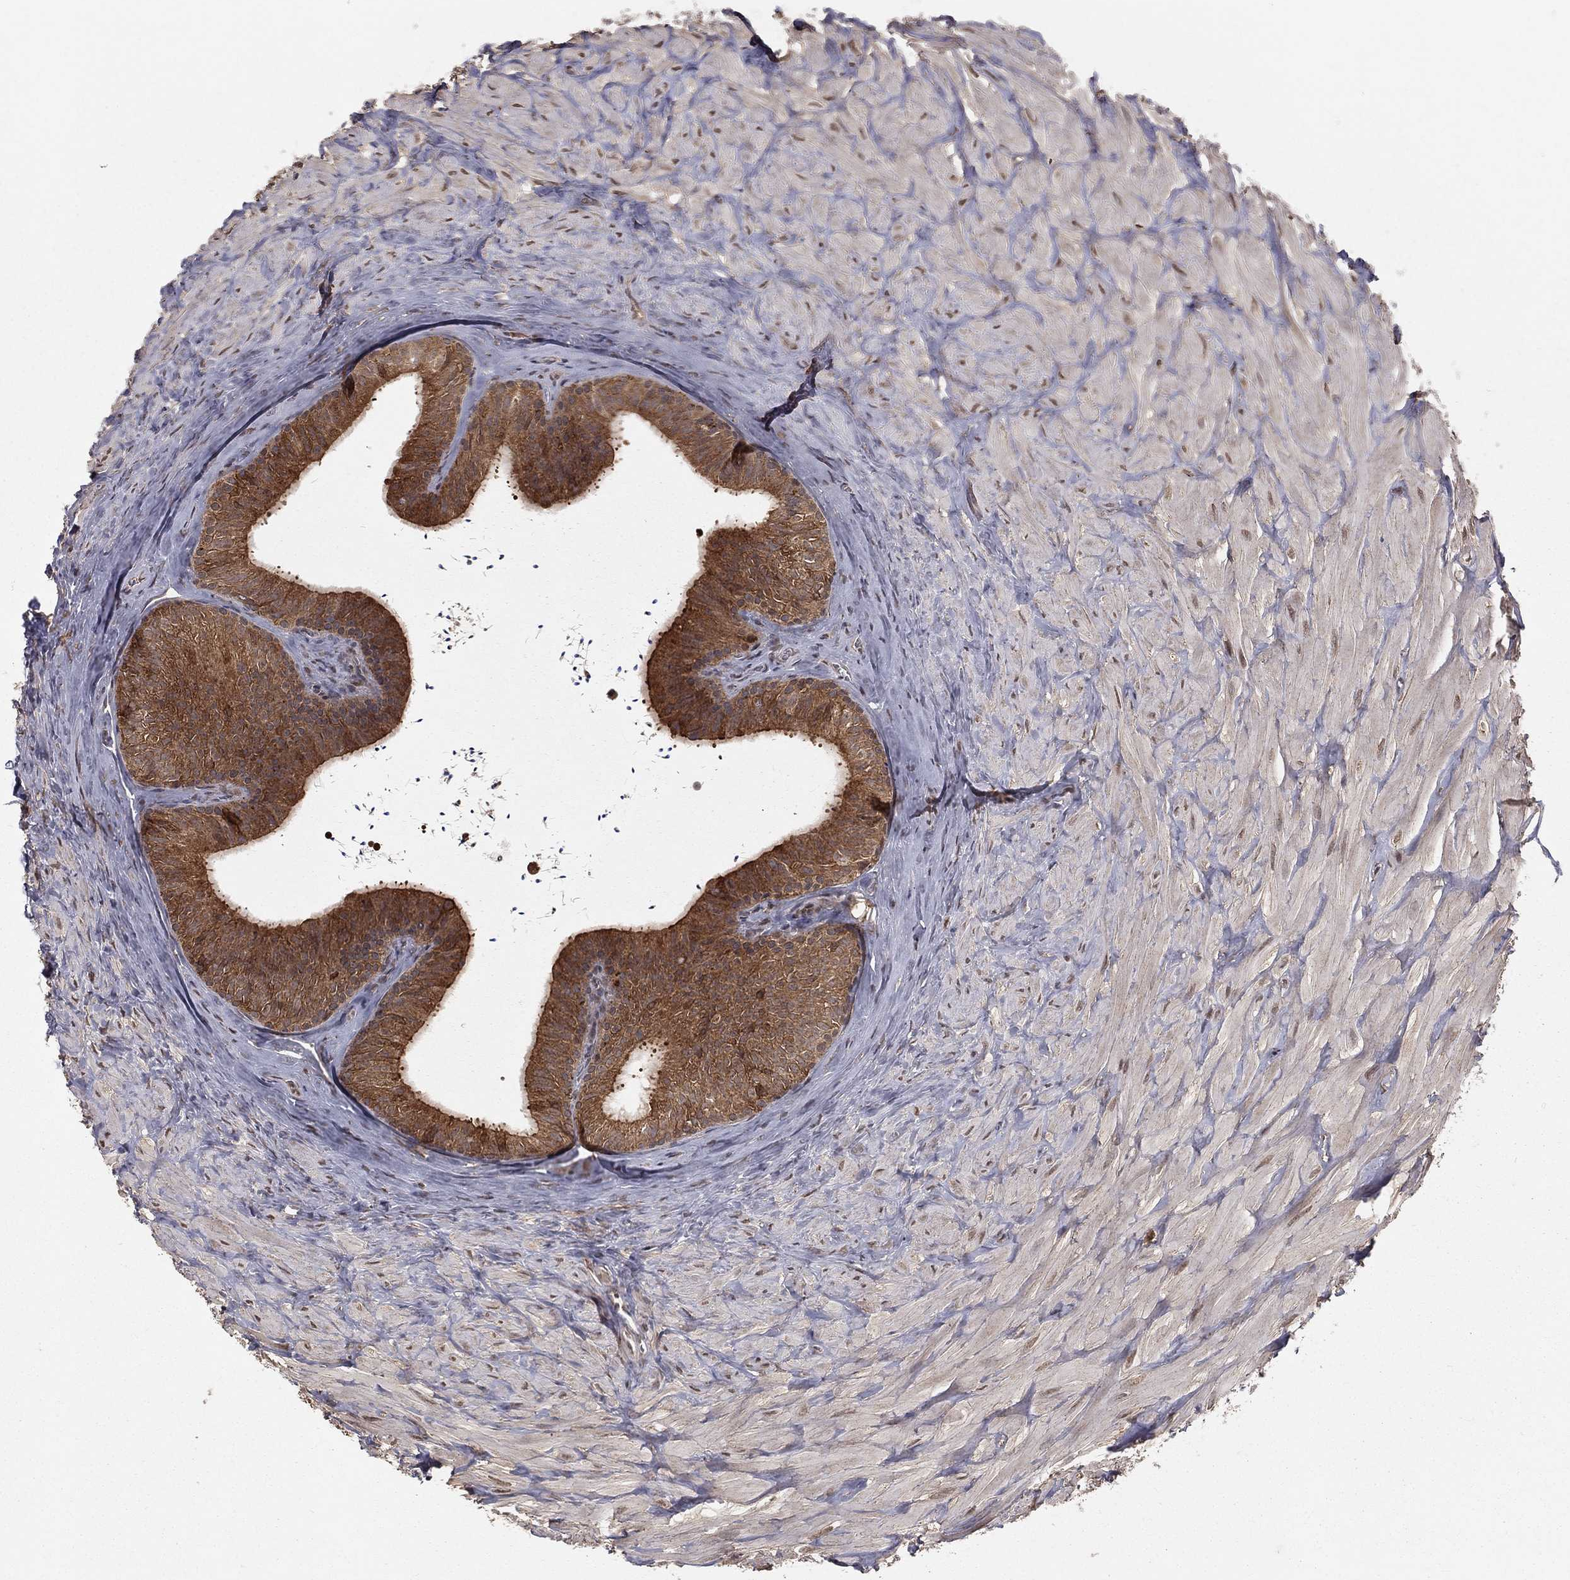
{"staining": {"intensity": "moderate", "quantity": ">75%", "location": "cytoplasmic/membranous"}, "tissue": "epididymis", "cell_type": "Glandular cells", "image_type": "normal", "snomed": [{"axis": "morphology", "description": "Normal tissue, NOS"}, {"axis": "topography", "description": "Epididymis"}], "caption": "DAB immunohistochemical staining of unremarkable epididymis shows moderate cytoplasmic/membranous protein staining in approximately >75% of glandular cells.", "gene": "ZDHHC15", "patient": {"sex": "male", "age": 32}}